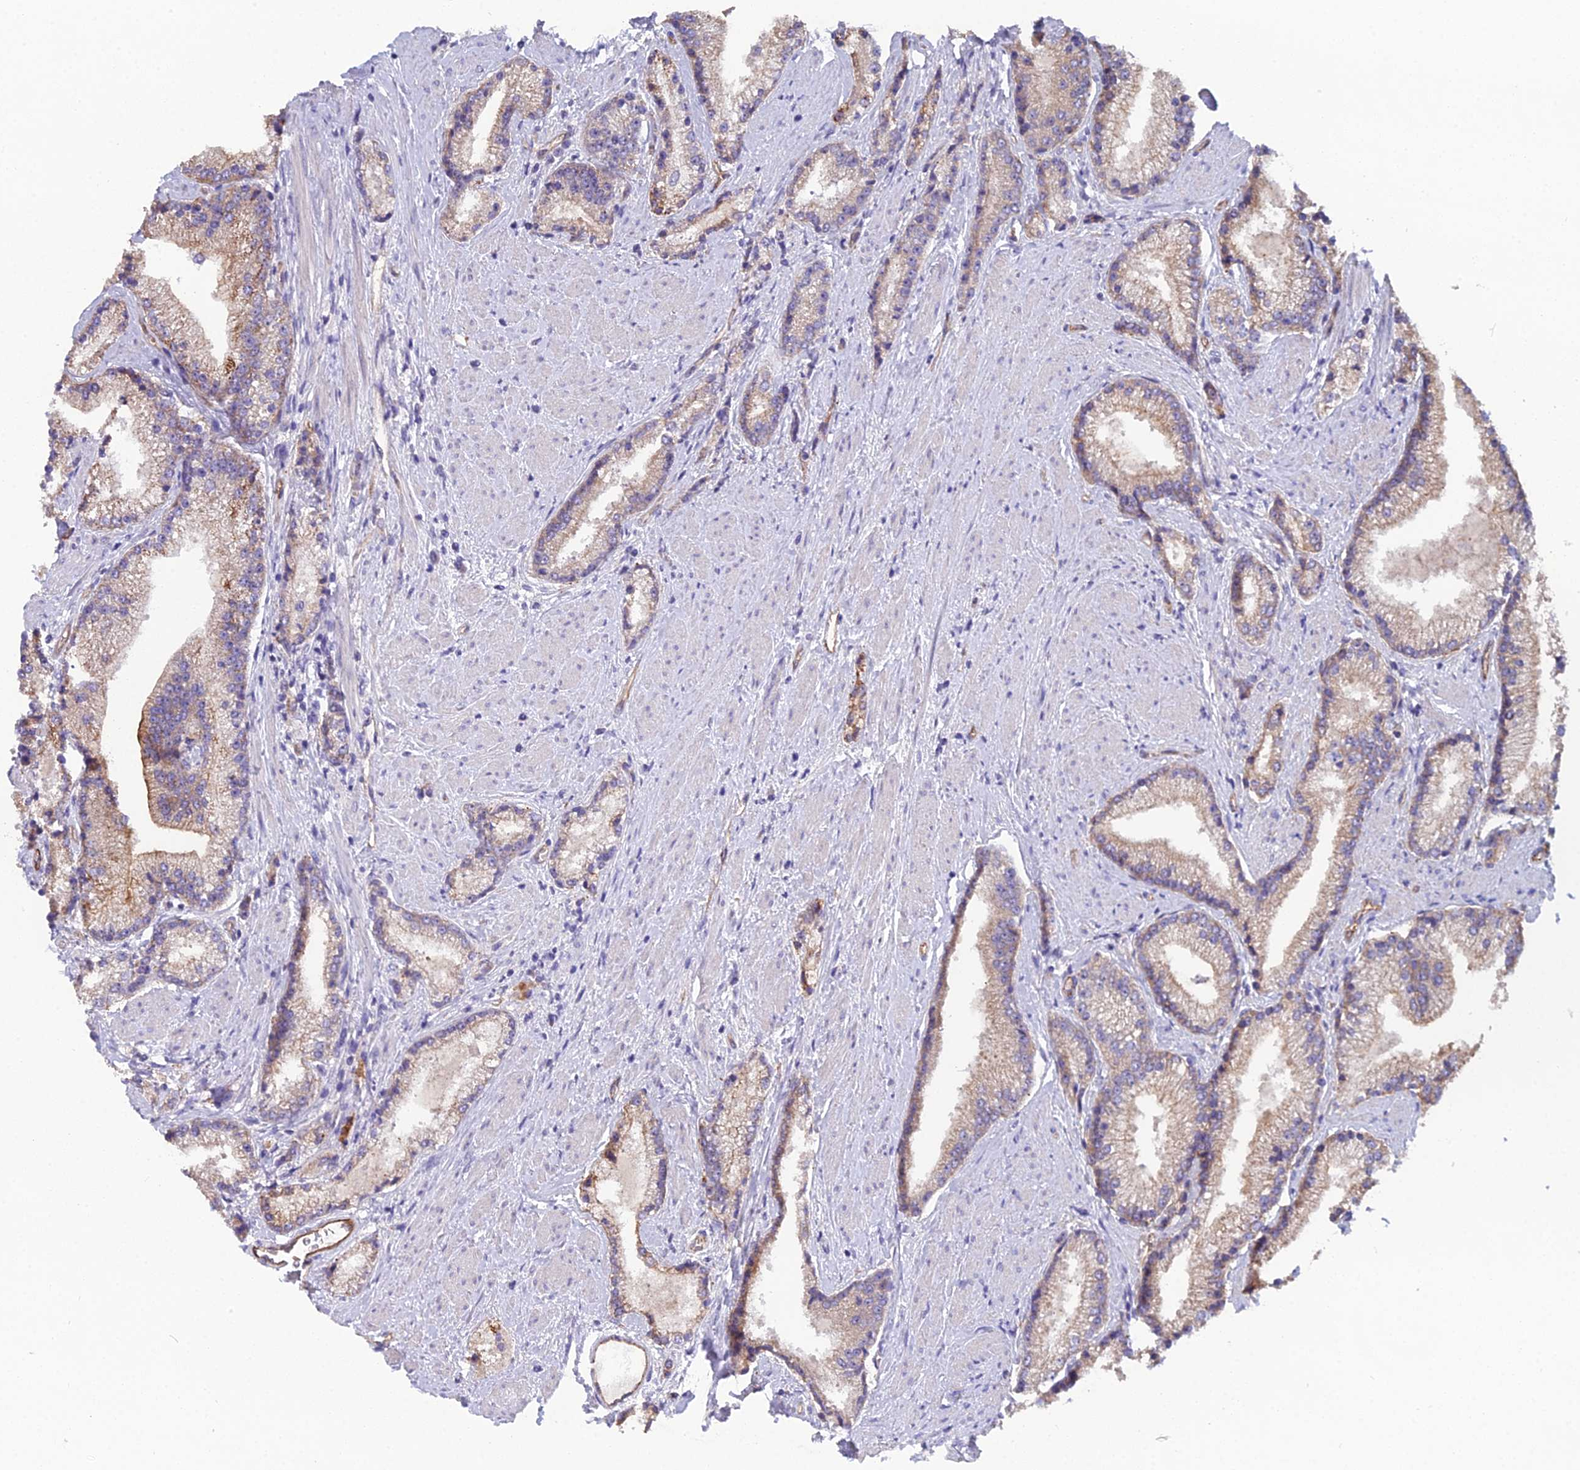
{"staining": {"intensity": "moderate", "quantity": "<25%", "location": "cytoplasmic/membranous"}, "tissue": "prostate cancer", "cell_type": "Tumor cells", "image_type": "cancer", "snomed": [{"axis": "morphology", "description": "Adenocarcinoma, High grade"}, {"axis": "topography", "description": "Prostate"}], "caption": "IHC (DAB) staining of human prostate cancer shows moderate cytoplasmic/membranous protein expression in approximately <25% of tumor cells.", "gene": "CFAP47", "patient": {"sex": "male", "age": 67}}